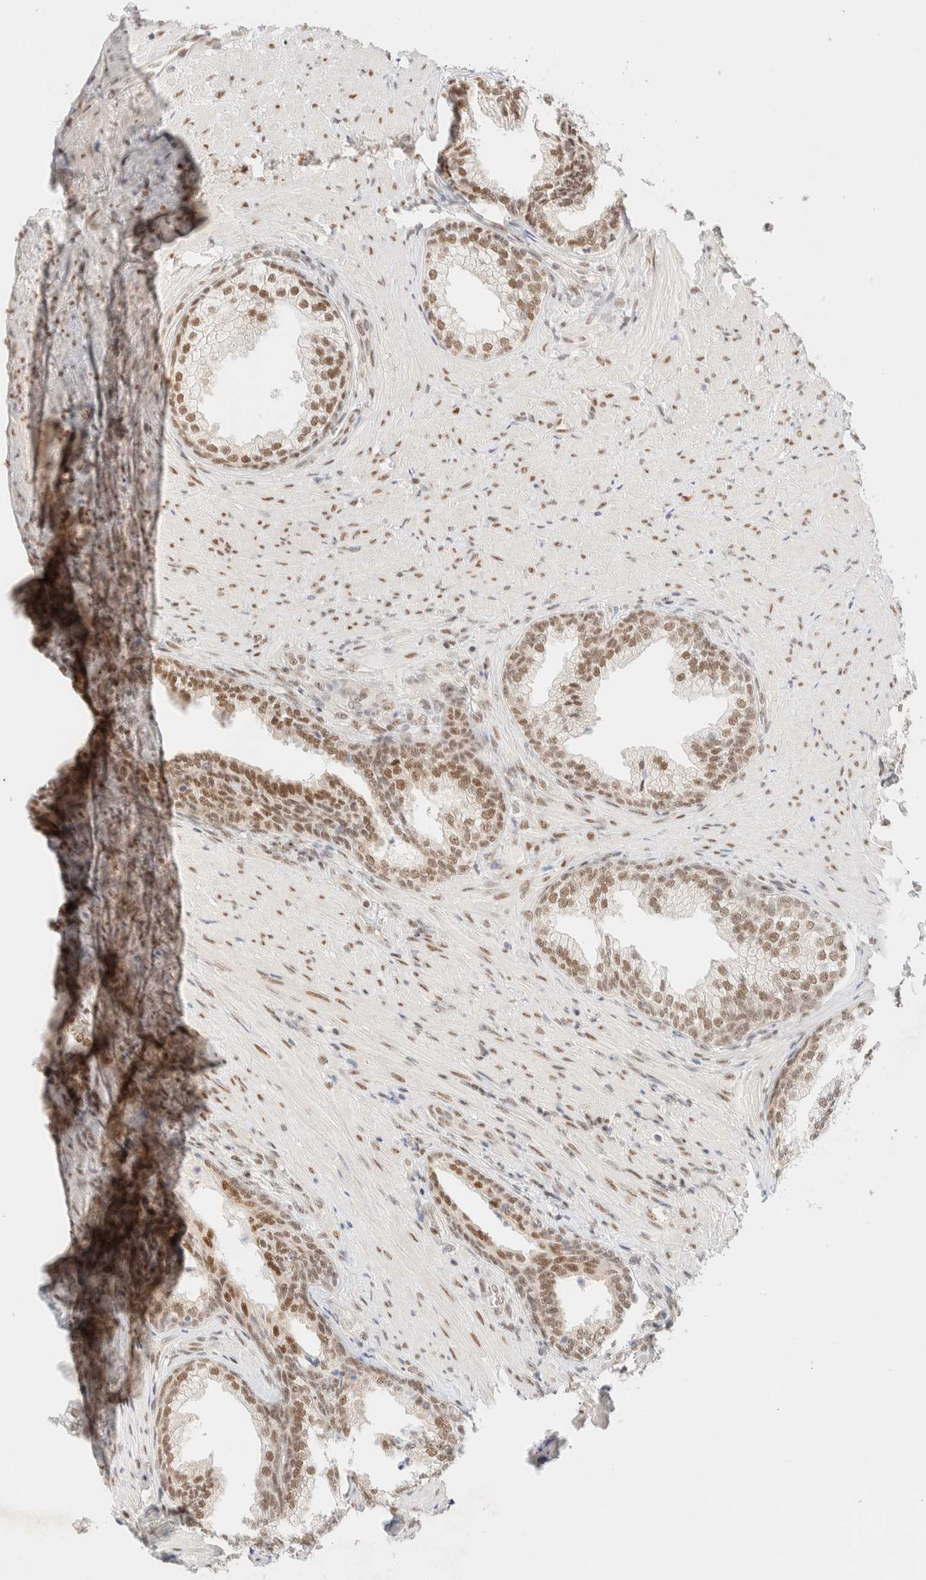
{"staining": {"intensity": "moderate", "quantity": ">75%", "location": "nuclear"}, "tissue": "prostate", "cell_type": "Glandular cells", "image_type": "normal", "snomed": [{"axis": "morphology", "description": "Normal tissue, NOS"}, {"axis": "topography", "description": "Prostate"}], "caption": "IHC image of benign prostate stained for a protein (brown), which exhibits medium levels of moderate nuclear positivity in about >75% of glandular cells.", "gene": "PYGO2", "patient": {"sex": "male", "age": 76}}